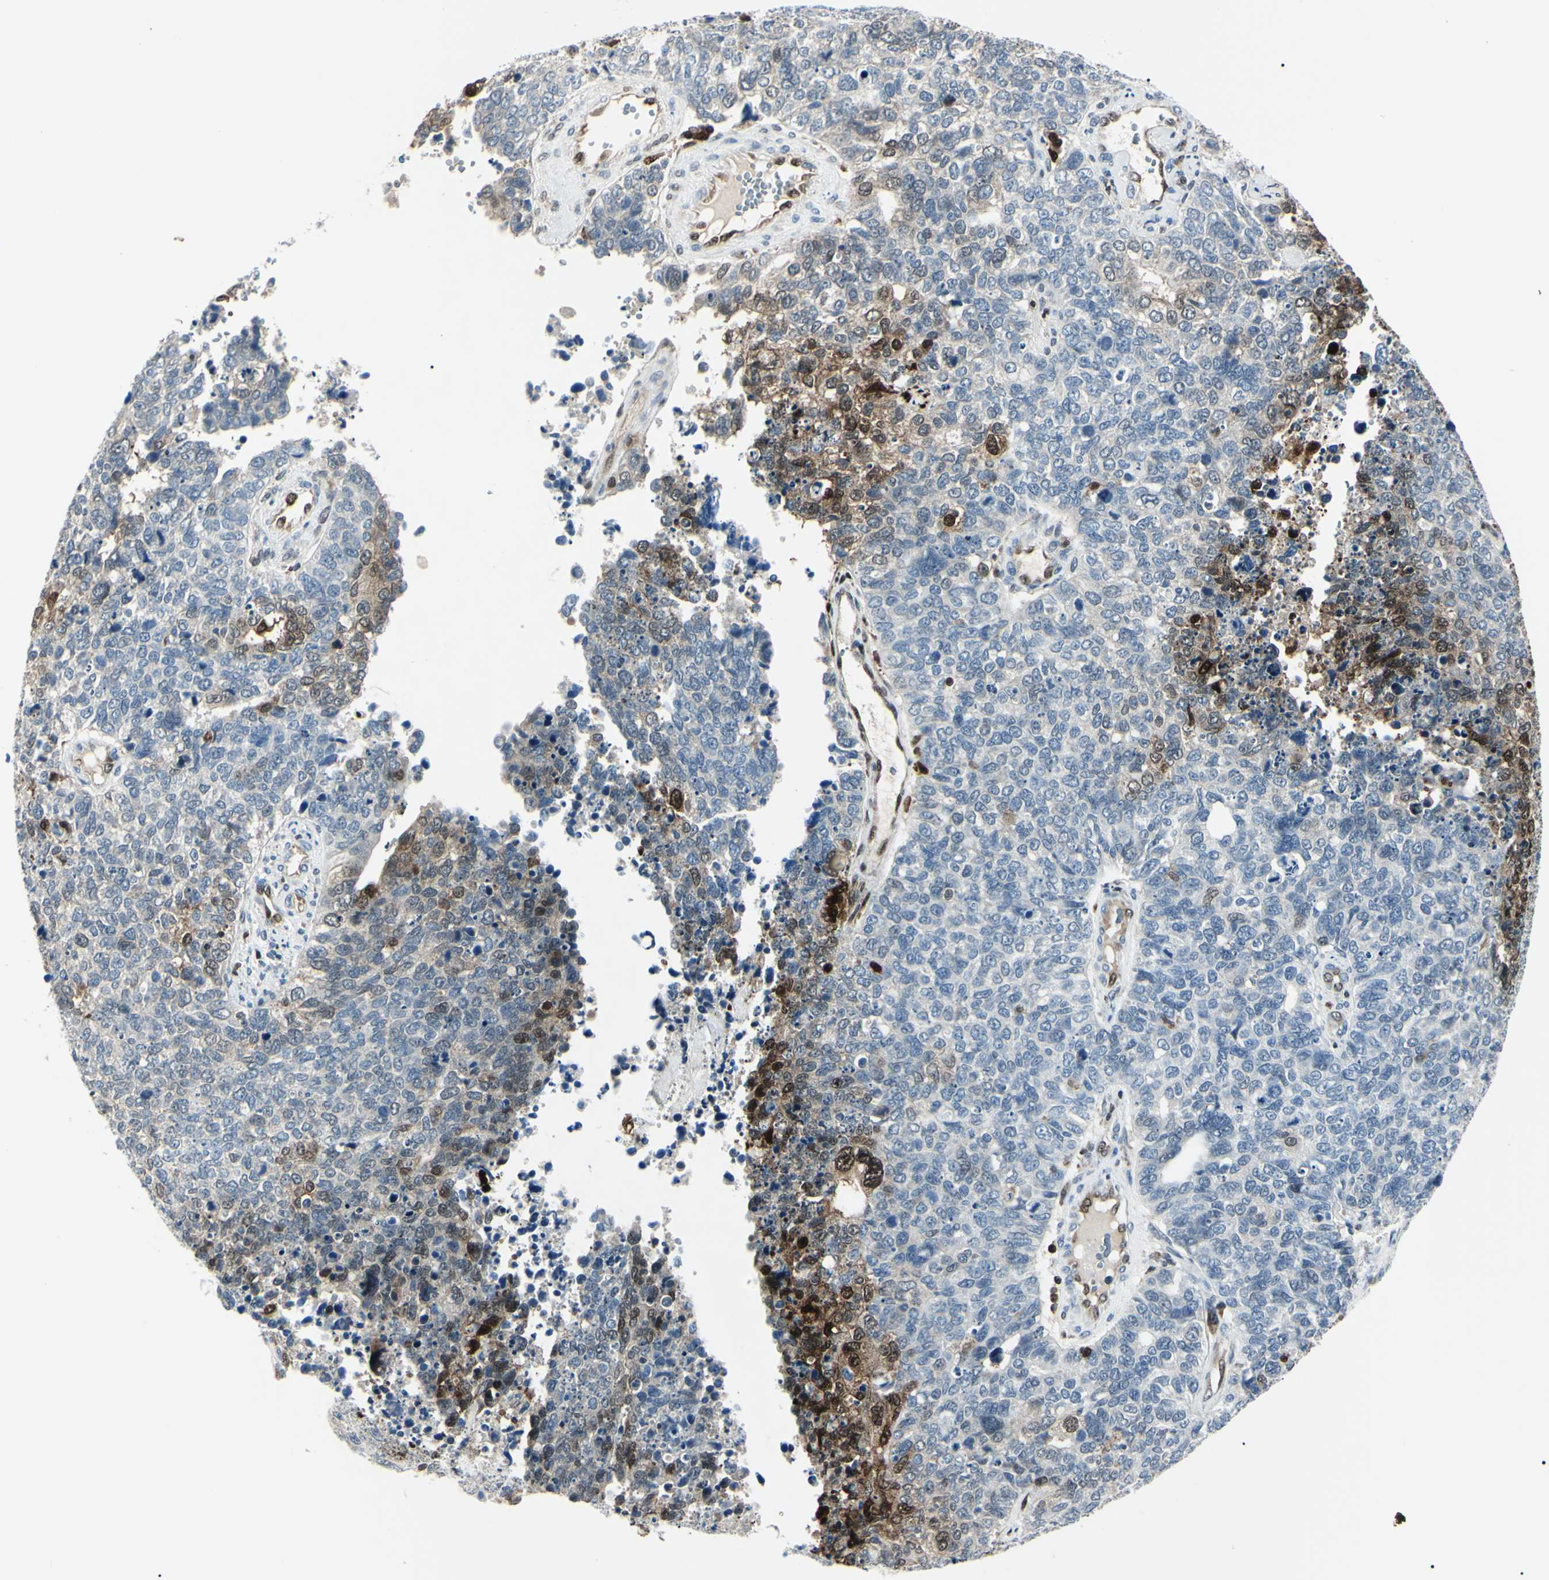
{"staining": {"intensity": "strong", "quantity": "<25%", "location": "cytoplasmic/membranous,nuclear"}, "tissue": "cervical cancer", "cell_type": "Tumor cells", "image_type": "cancer", "snomed": [{"axis": "morphology", "description": "Squamous cell carcinoma, NOS"}, {"axis": "topography", "description": "Cervix"}], "caption": "Immunohistochemistry (DAB (3,3'-diaminobenzidine)) staining of human cervical cancer (squamous cell carcinoma) displays strong cytoplasmic/membranous and nuclear protein staining in approximately <25% of tumor cells. The protein of interest is stained brown, and the nuclei are stained in blue (DAB (3,3'-diaminobenzidine) IHC with brightfield microscopy, high magnification).", "gene": "PGK1", "patient": {"sex": "female", "age": 63}}